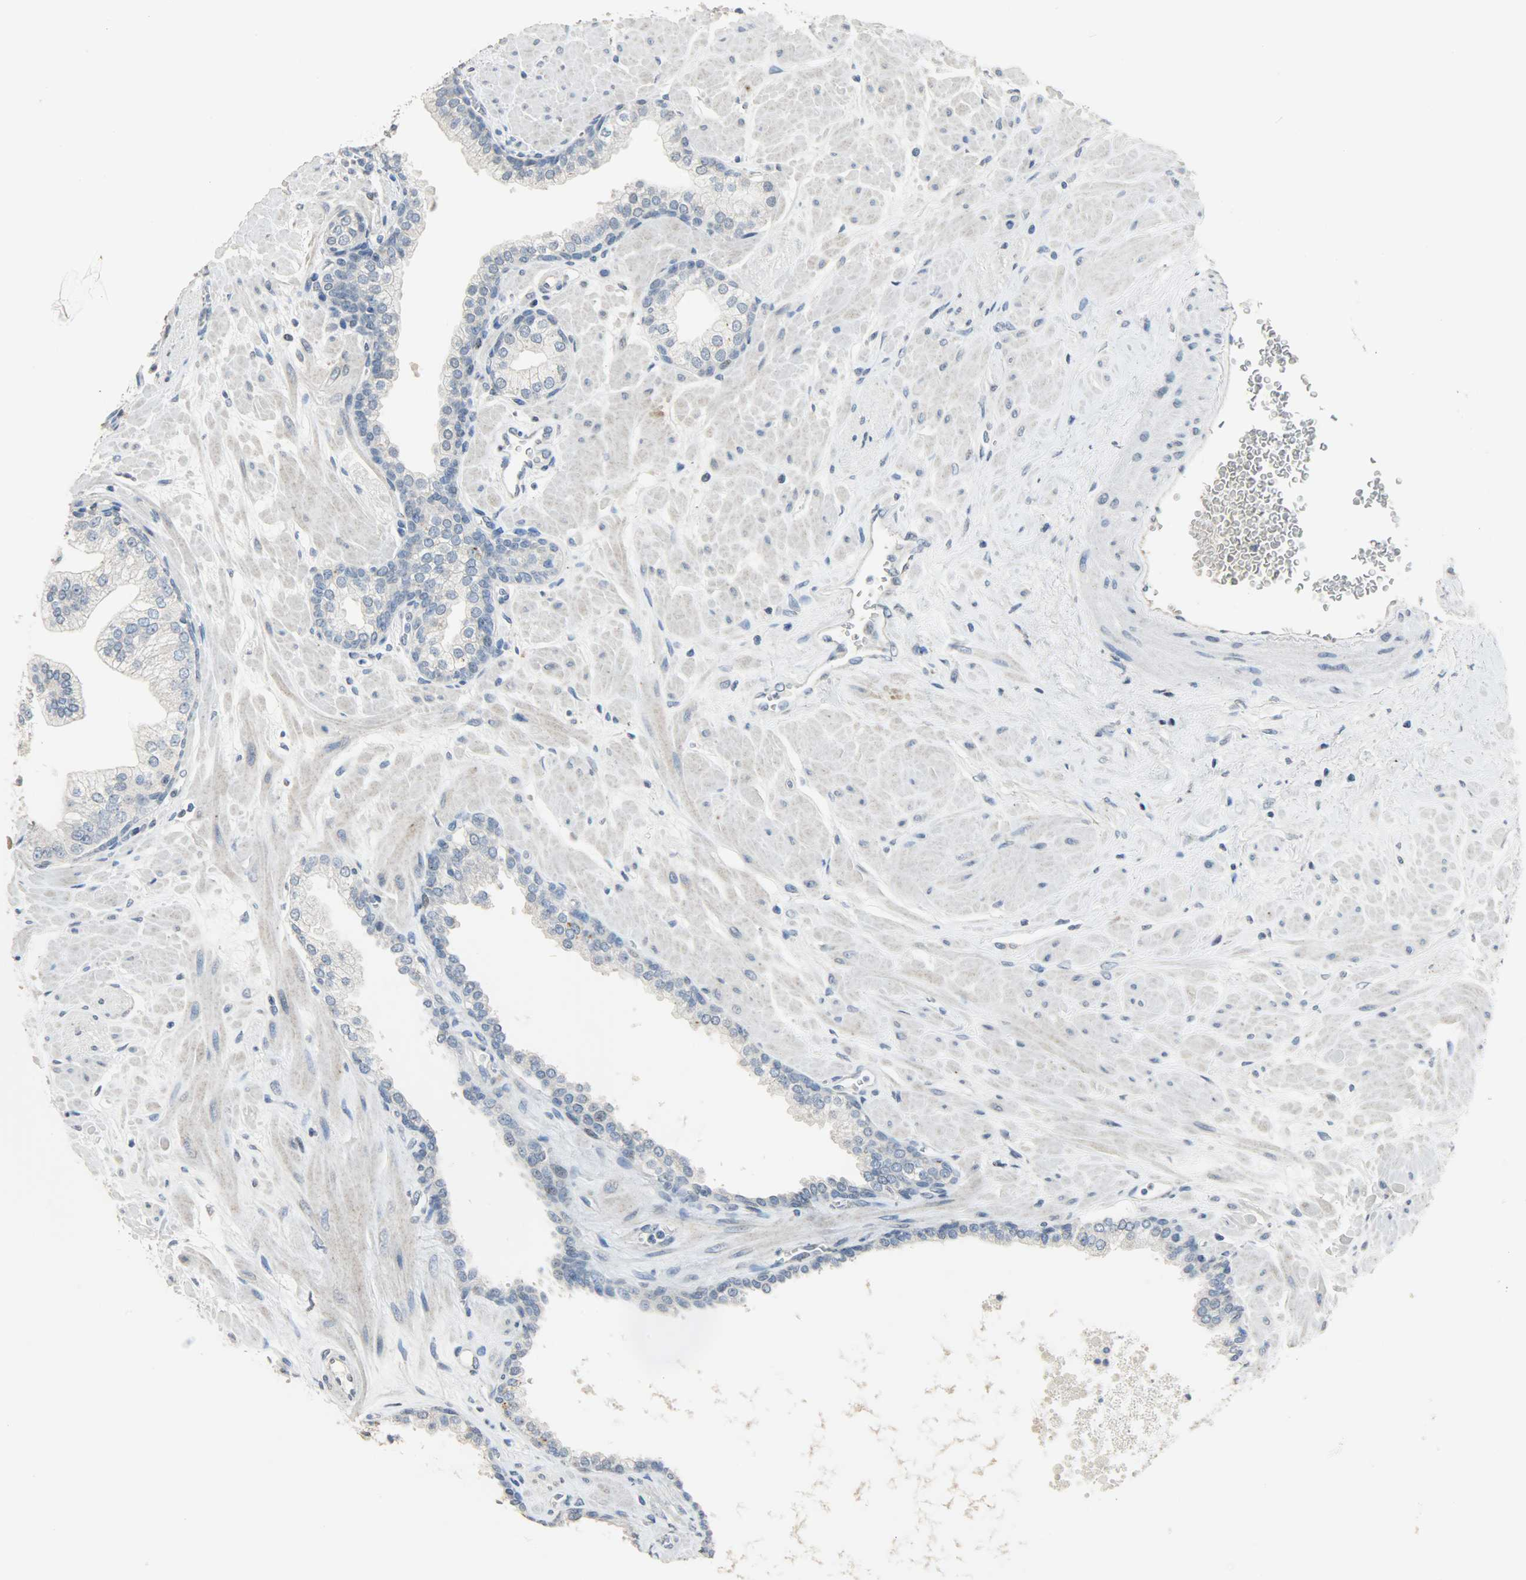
{"staining": {"intensity": "negative", "quantity": "none", "location": "none"}, "tissue": "prostate", "cell_type": "Glandular cells", "image_type": "normal", "snomed": [{"axis": "morphology", "description": "Normal tissue, NOS"}, {"axis": "topography", "description": "Prostate"}], "caption": "Glandular cells are negative for brown protein staining in benign prostate.", "gene": "DNAJB6", "patient": {"sex": "male", "age": 60}}